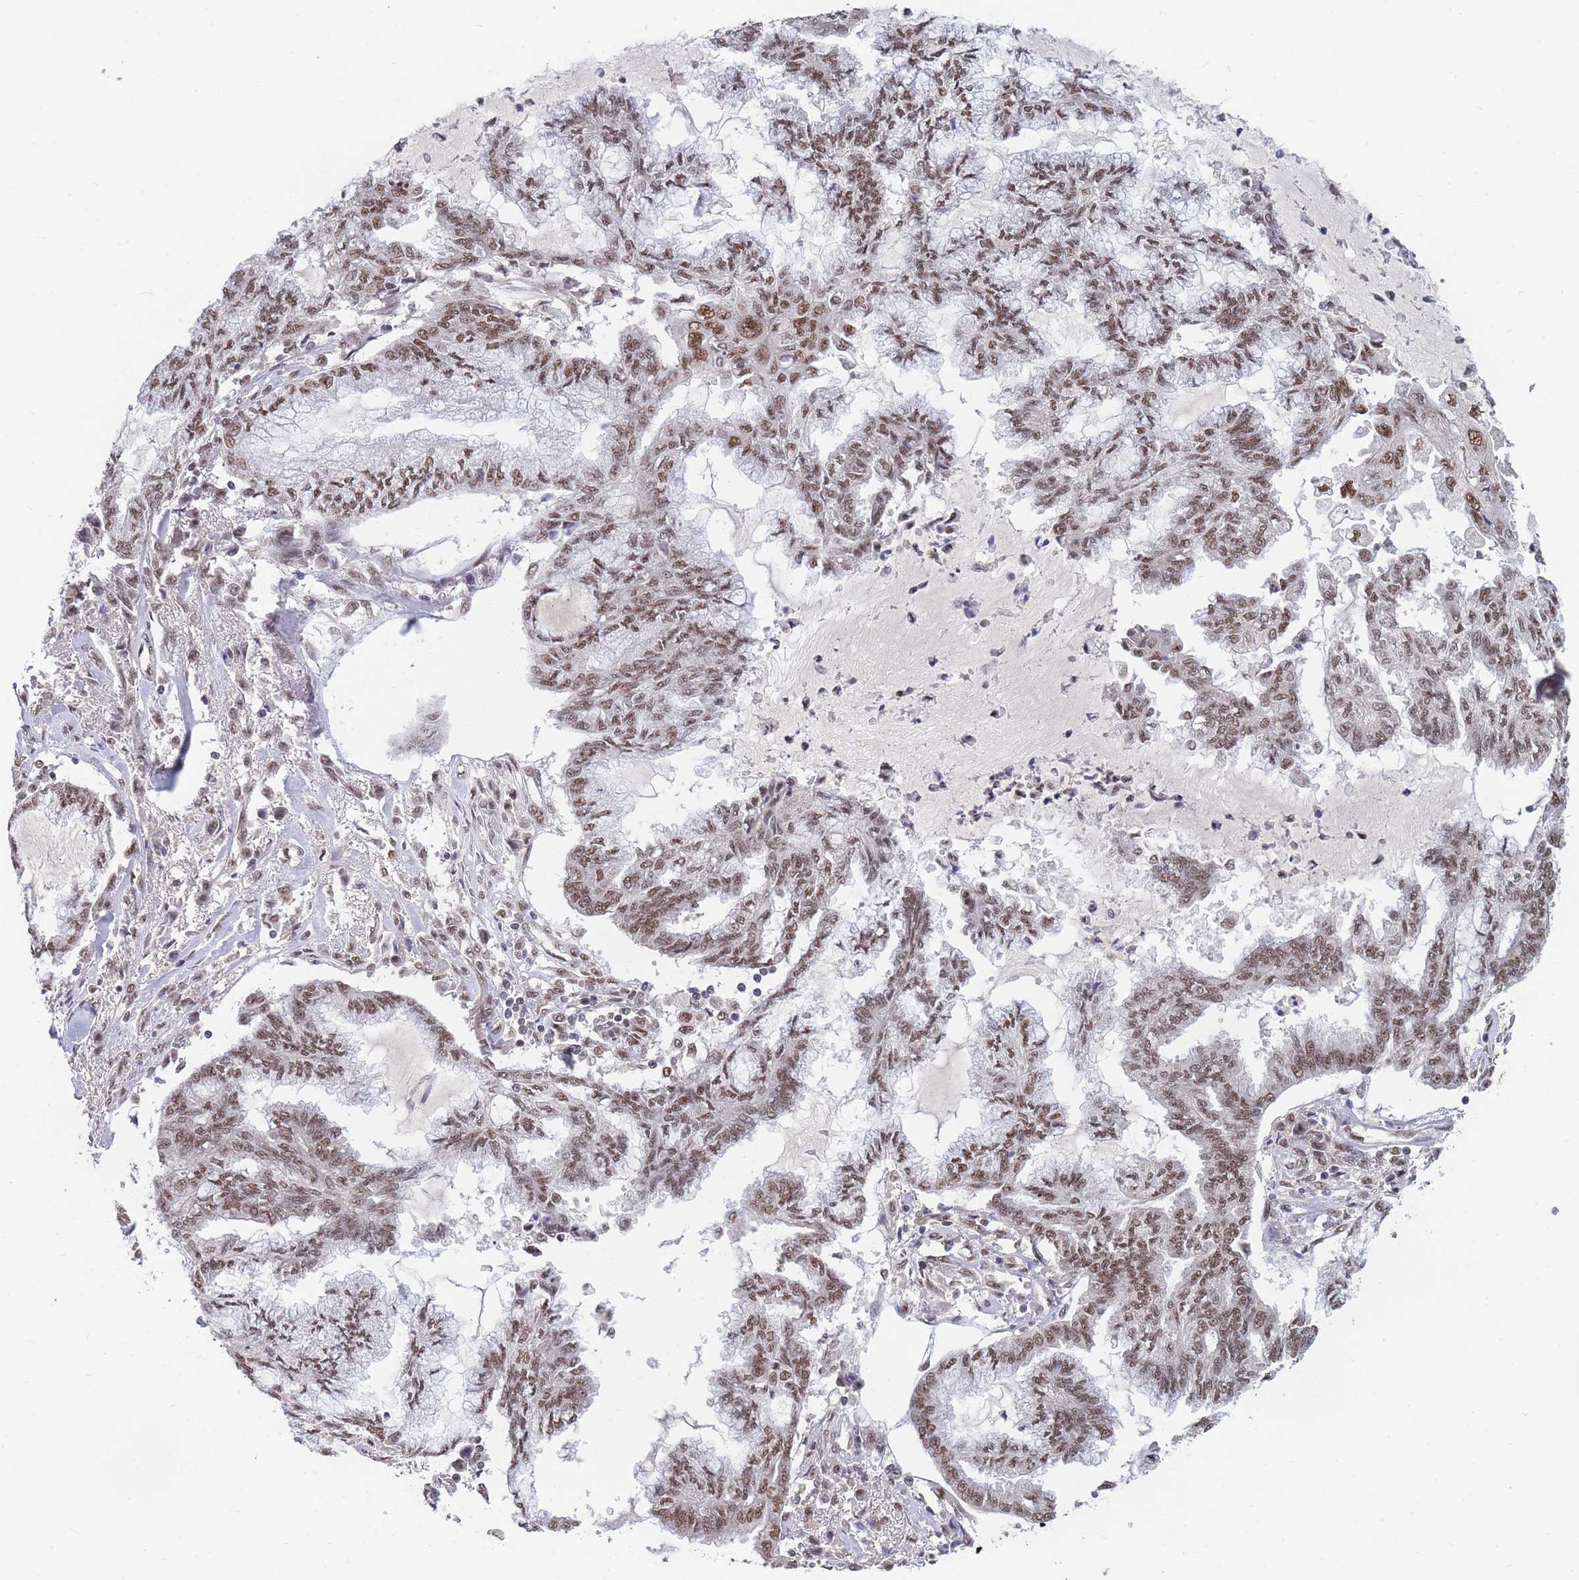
{"staining": {"intensity": "moderate", "quantity": ">75%", "location": "nuclear"}, "tissue": "endometrial cancer", "cell_type": "Tumor cells", "image_type": "cancer", "snomed": [{"axis": "morphology", "description": "Adenocarcinoma, NOS"}, {"axis": "topography", "description": "Endometrium"}], "caption": "The image exhibits staining of endometrial adenocarcinoma, revealing moderate nuclear protein expression (brown color) within tumor cells.", "gene": "SNRPA1", "patient": {"sex": "female", "age": 86}}